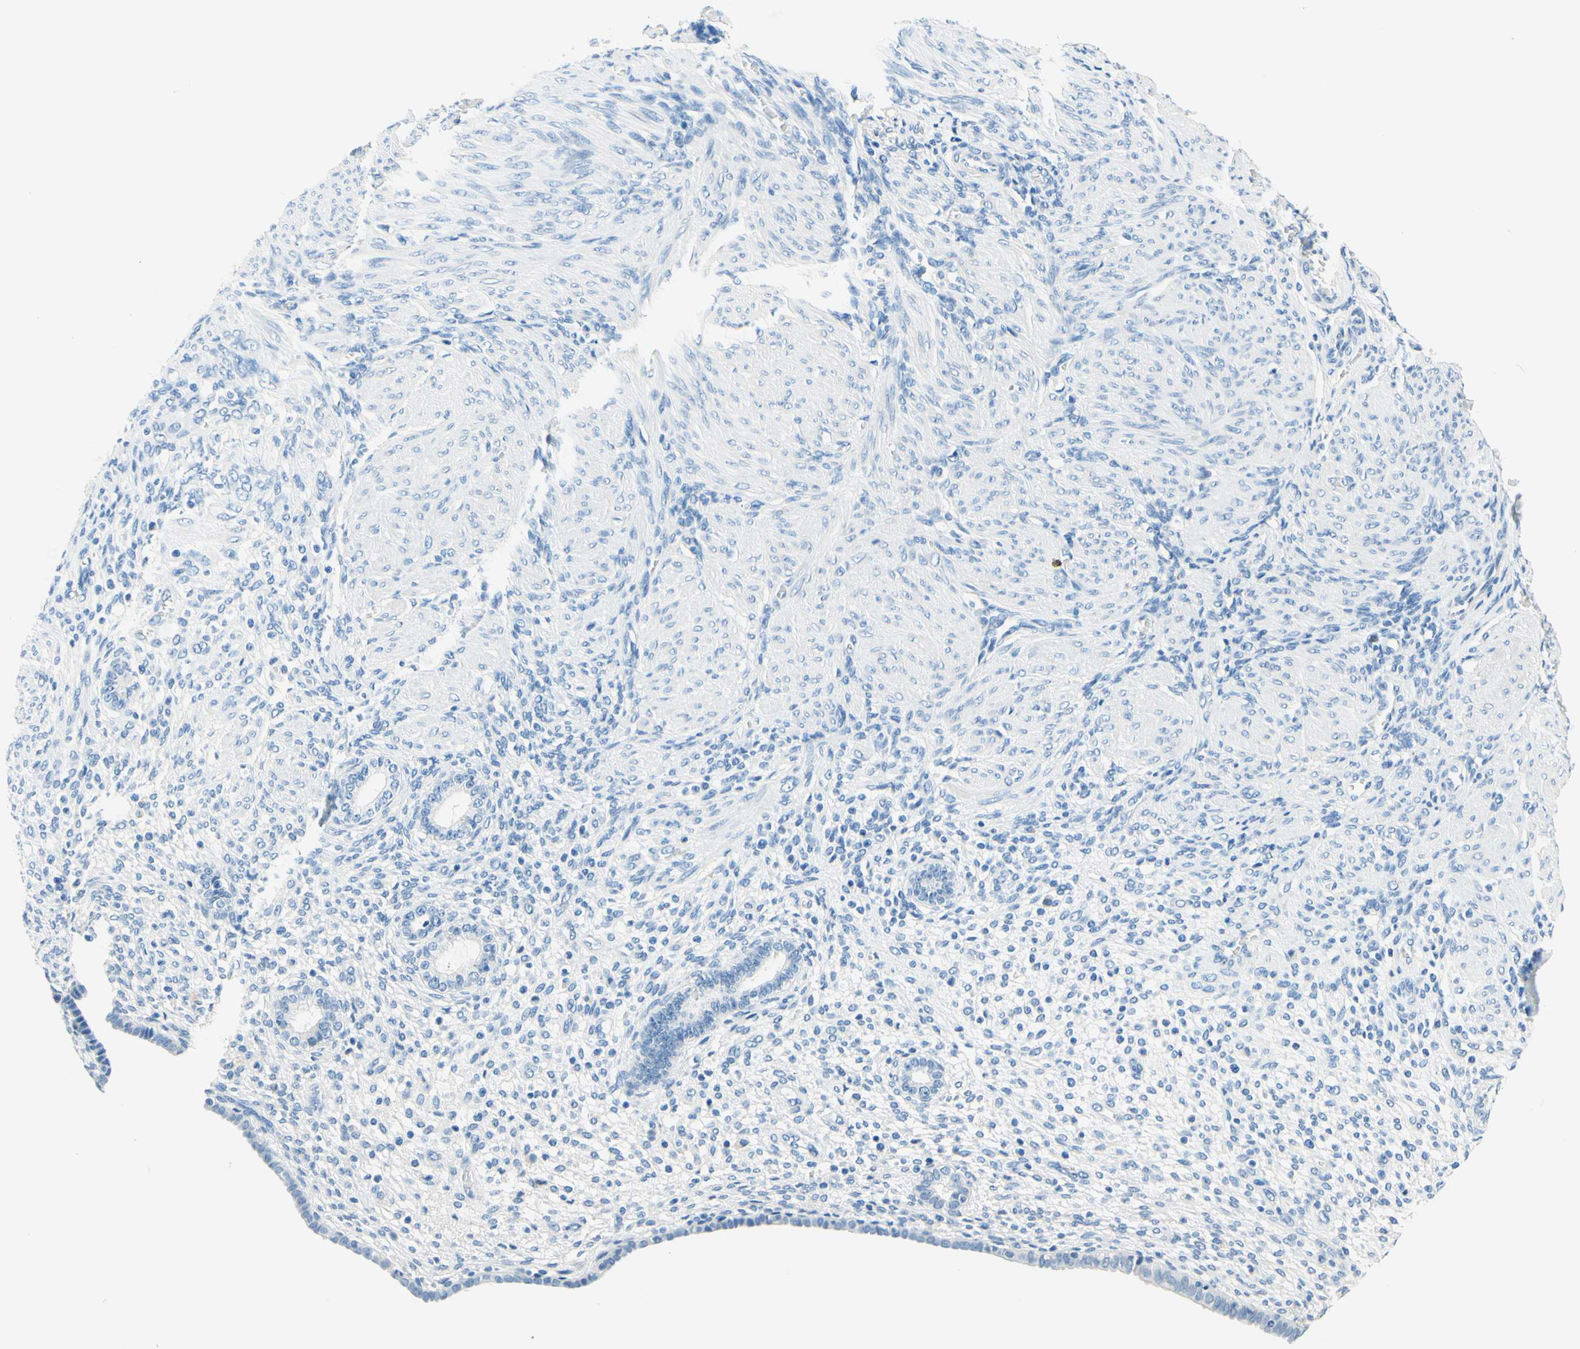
{"staining": {"intensity": "negative", "quantity": "none", "location": "none"}, "tissue": "endometrium", "cell_type": "Cells in endometrial stroma", "image_type": "normal", "snomed": [{"axis": "morphology", "description": "Normal tissue, NOS"}, {"axis": "topography", "description": "Endometrium"}], "caption": "DAB (3,3'-diaminobenzidine) immunohistochemical staining of unremarkable human endometrium shows no significant staining in cells in endometrial stroma. (DAB IHC visualized using brightfield microscopy, high magnification).", "gene": "PASD1", "patient": {"sex": "female", "age": 72}}